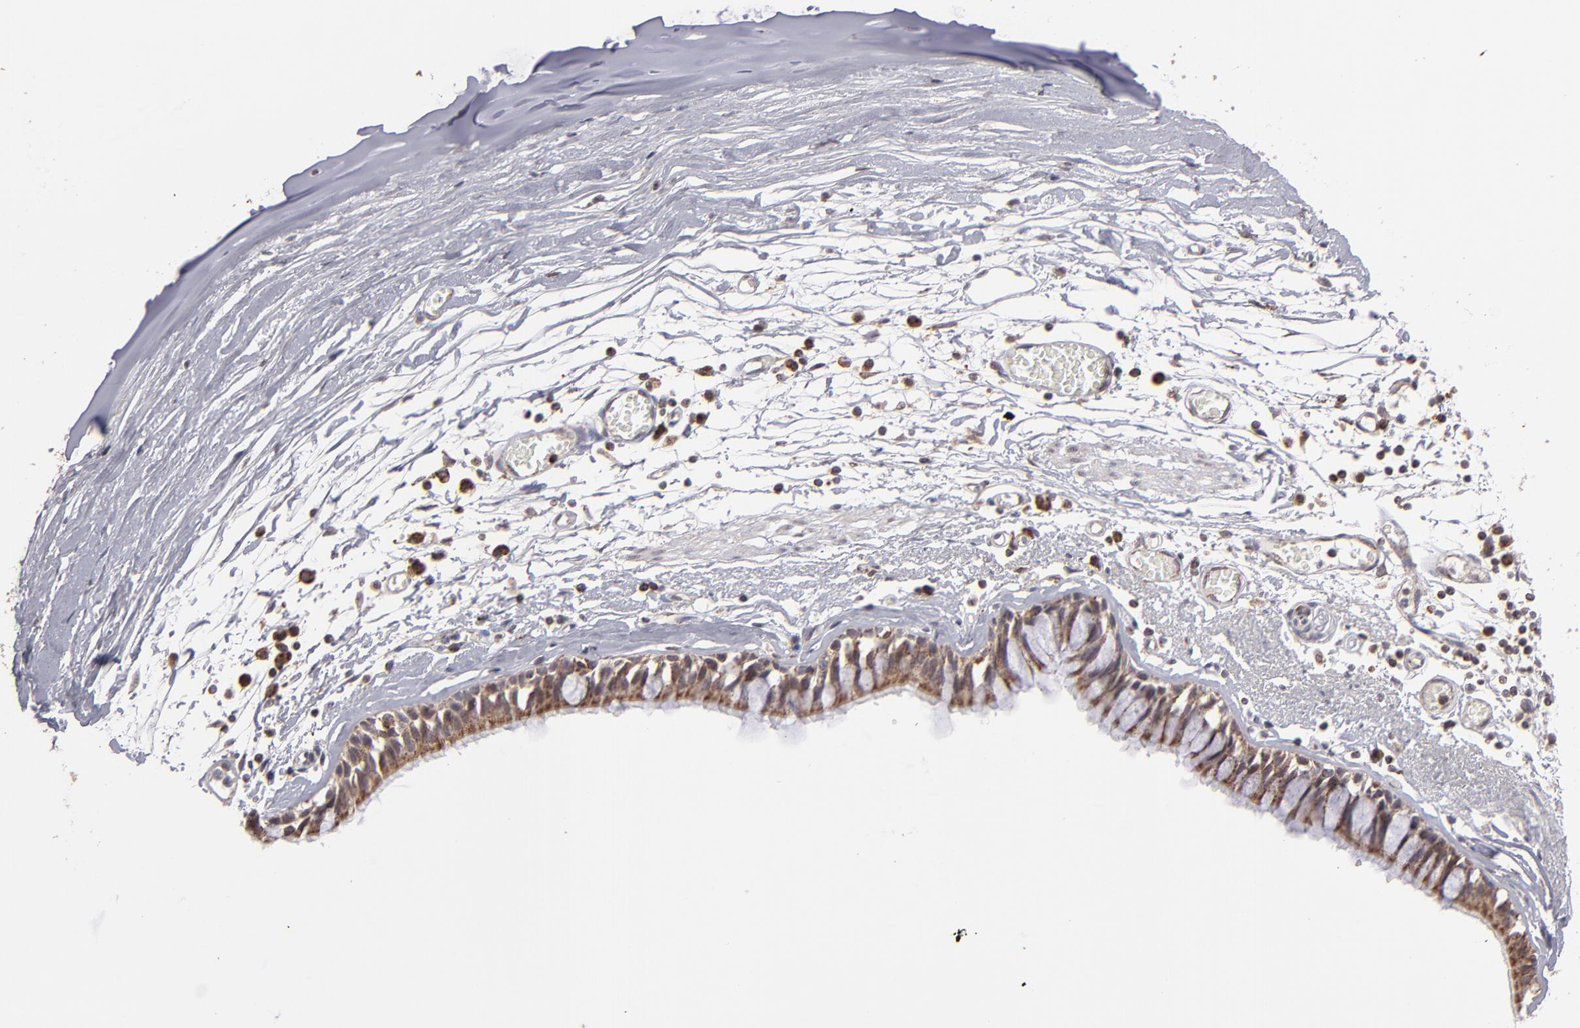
{"staining": {"intensity": "moderate", "quantity": ">75%", "location": "cytoplasmic/membranous"}, "tissue": "bronchus", "cell_type": "Respiratory epithelial cells", "image_type": "normal", "snomed": [{"axis": "morphology", "description": "Normal tissue, NOS"}, {"axis": "topography", "description": "Bronchus"}, {"axis": "topography", "description": "Lung"}], "caption": "Moderate cytoplasmic/membranous protein staining is present in about >75% of respiratory epithelial cells in bronchus. The staining was performed using DAB (3,3'-diaminobenzidine) to visualize the protein expression in brown, while the nuclei were stained in blue with hematoxylin (Magnification: 20x).", "gene": "SLC15A1", "patient": {"sex": "female", "age": 56}}